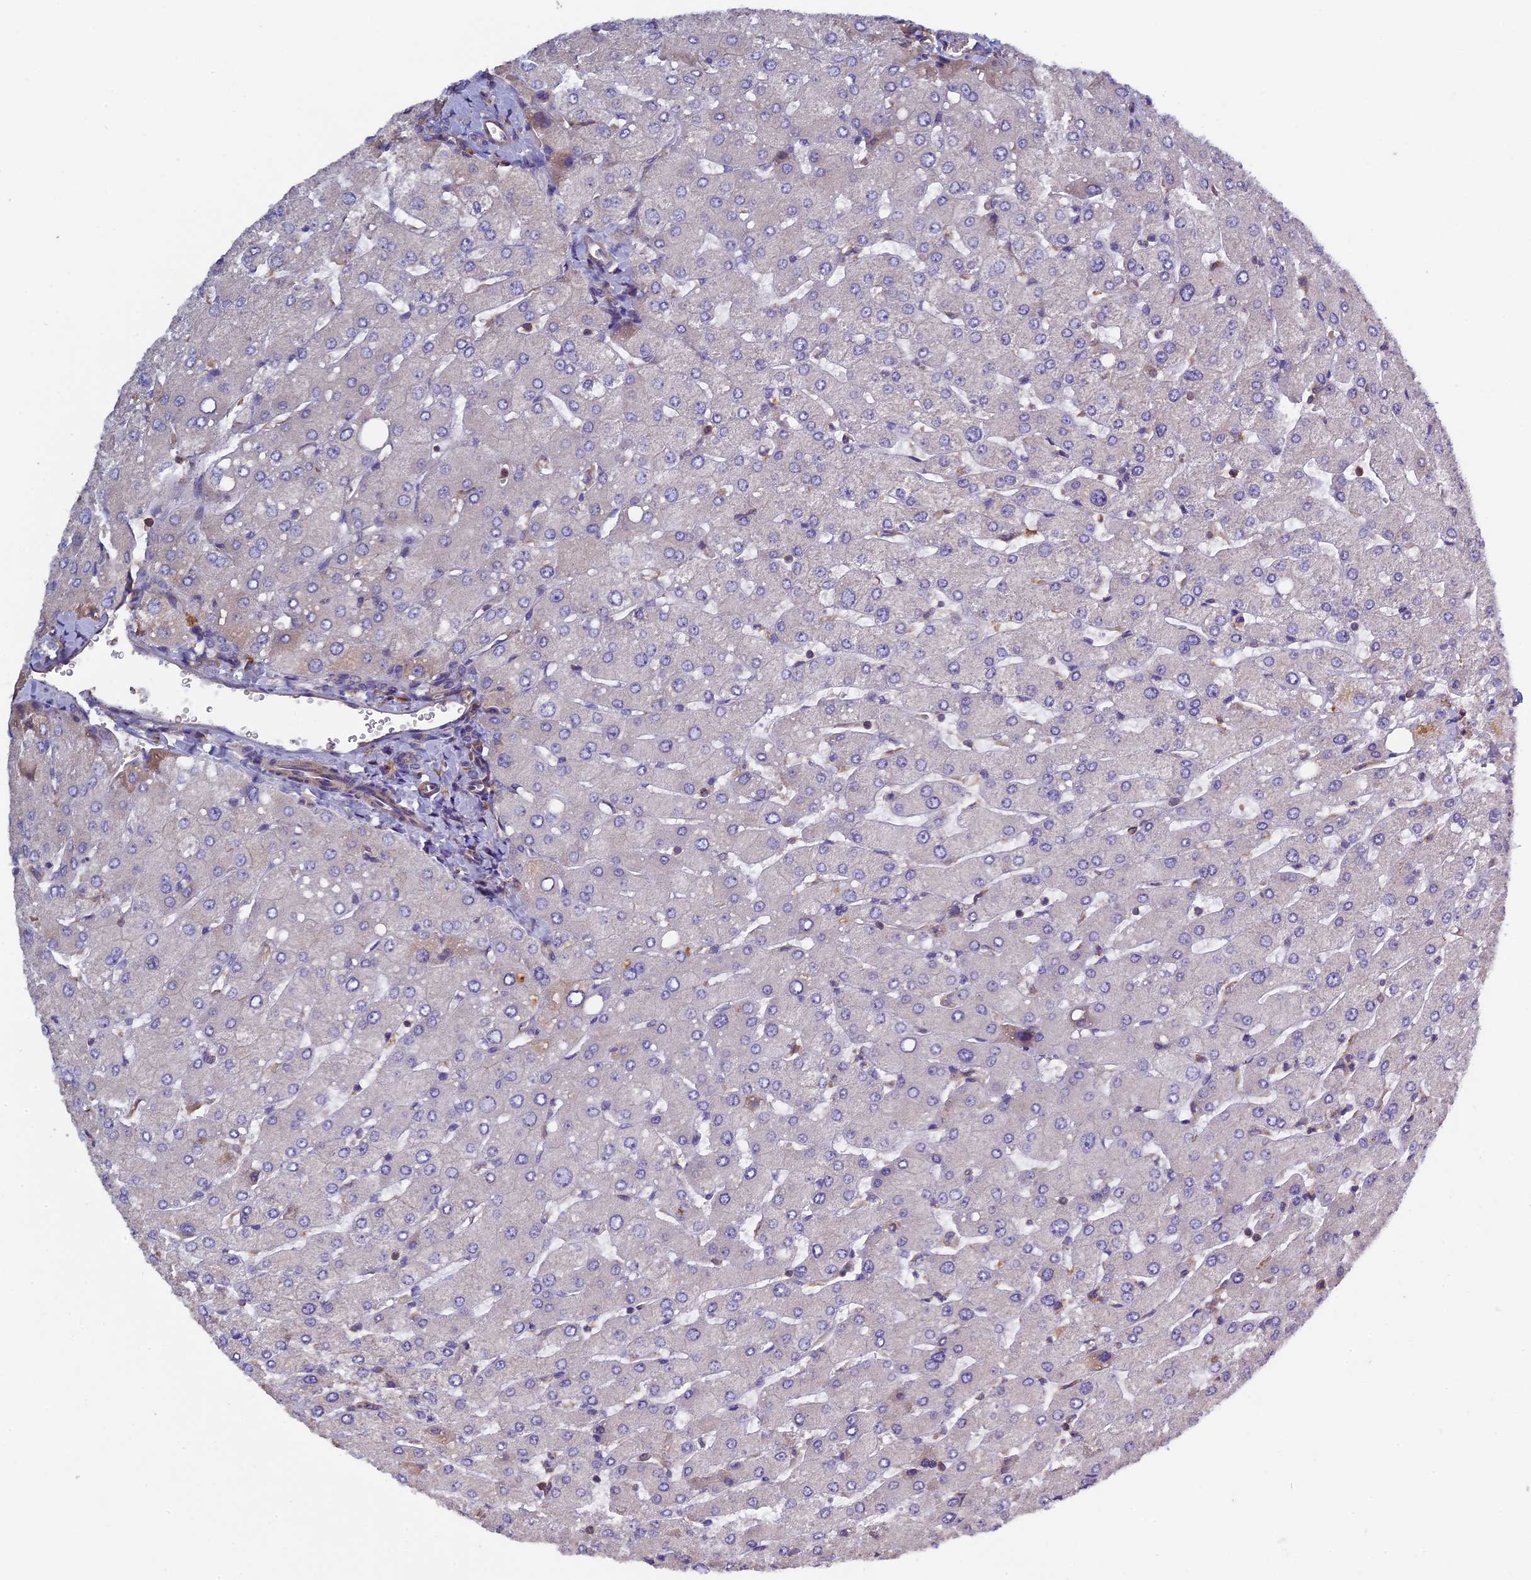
{"staining": {"intensity": "negative", "quantity": "none", "location": "none"}, "tissue": "liver", "cell_type": "Cholangiocytes", "image_type": "normal", "snomed": [{"axis": "morphology", "description": "Normal tissue, NOS"}, {"axis": "topography", "description": "Liver"}], "caption": "The immunohistochemistry micrograph has no significant positivity in cholangiocytes of liver.", "gene": "CCDC153", "patient": {"sex": "male", "age": 55}}